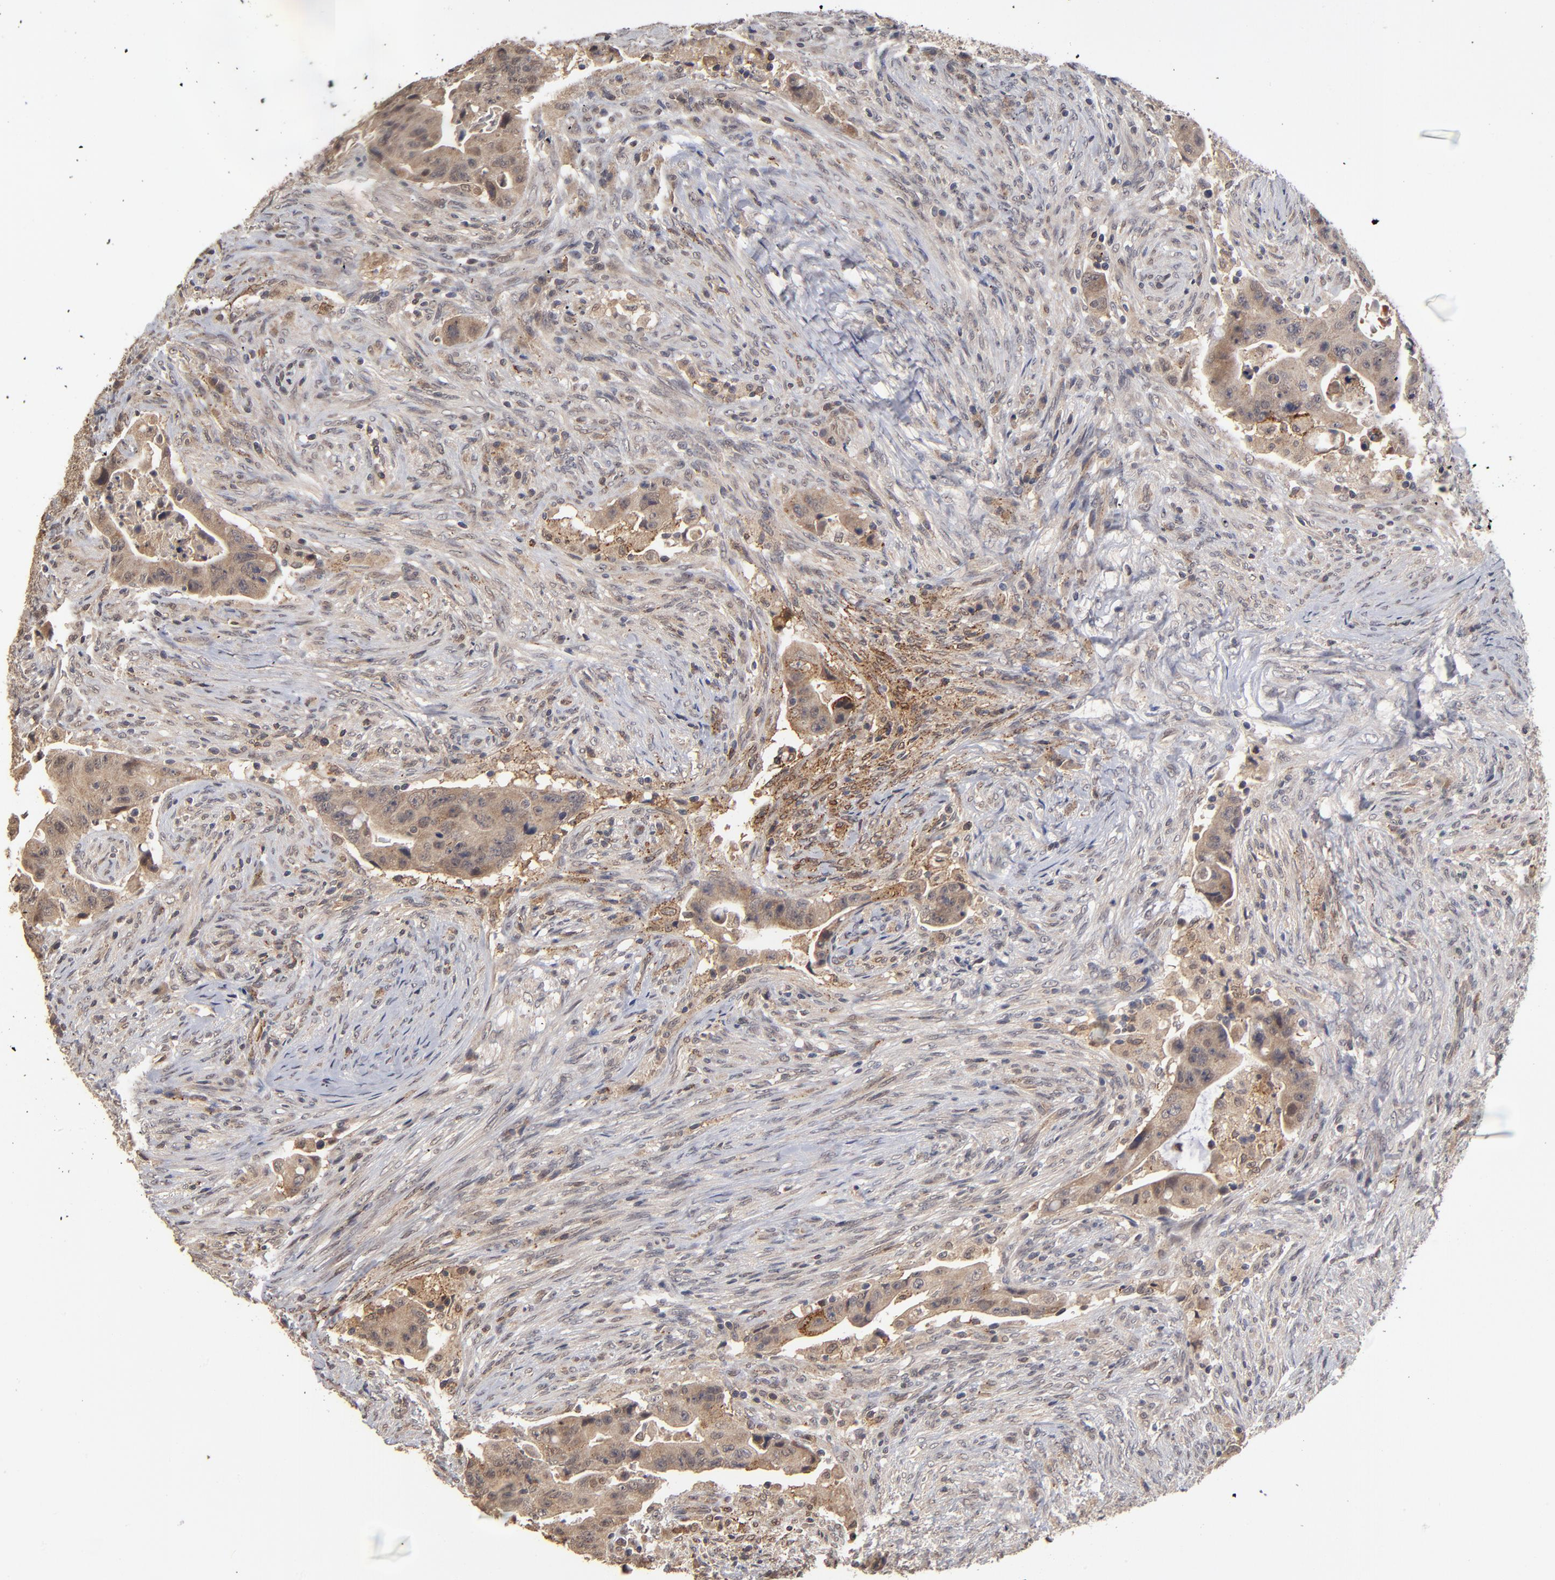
{"staining": {"intensity": "moderate", "quantity": "25%-75%", "location": "cytoplasmic/membranous"}, "tissue": "colorectal cancer", "cell_type": "Tumor cells", "image_type": "cancer", "snomed": [{"axis": "morphology", "description": "Adenocarcinoma, NOS"}, {"axis": "topography", "description": "Rectum"}], "caption": "High-power microscopy captured an immunohistochemistry (IHC) image of colorectal cancer (adenocarcinoma), revealing moderate cytoplasmic/membranous positivity in approximately 25%-75% of tumor cells.", "gene": "ASB8", "patient": {"sex": "female", "age": 71}}